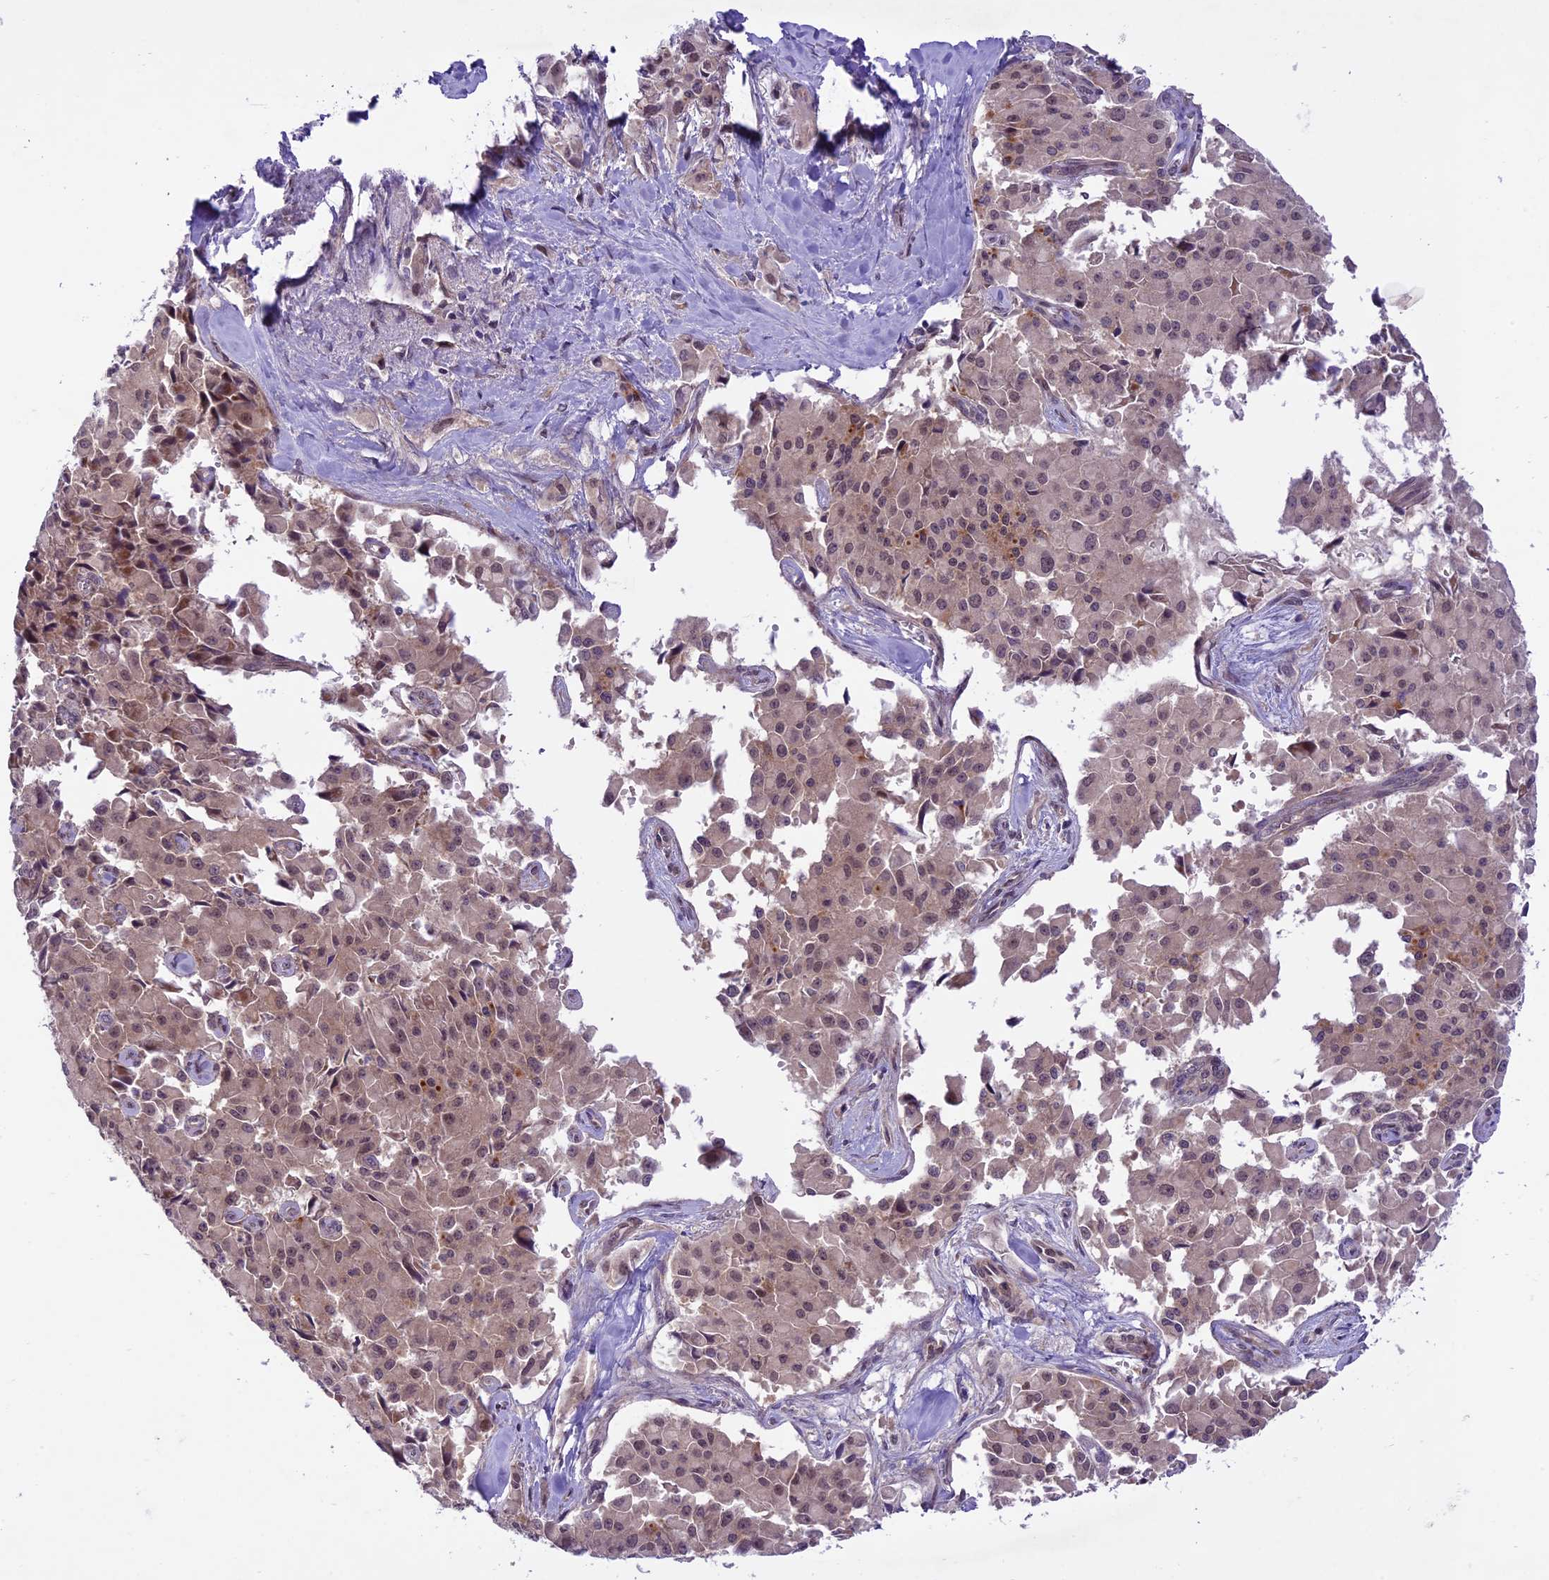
{"staining": {"intensity": "weak", "quantity": ">75%", "location": "nuclear"}, "tissue": "pancreatic cancer", "cell_type": "Tumor cells", "image_type": "cancer", "snomed": [{"axis": "morphology", "description": "Adenocarcinoma, NOS"}, {"axis": "topography", "description": "Pancreas"}], "caption": "Tumor cells show low levels of weak nuclear expression in approximately >75% of cells in human pancreatic cancer.", "gene": "SPRED1", "patient": {"sex": "male", "age": 65}}